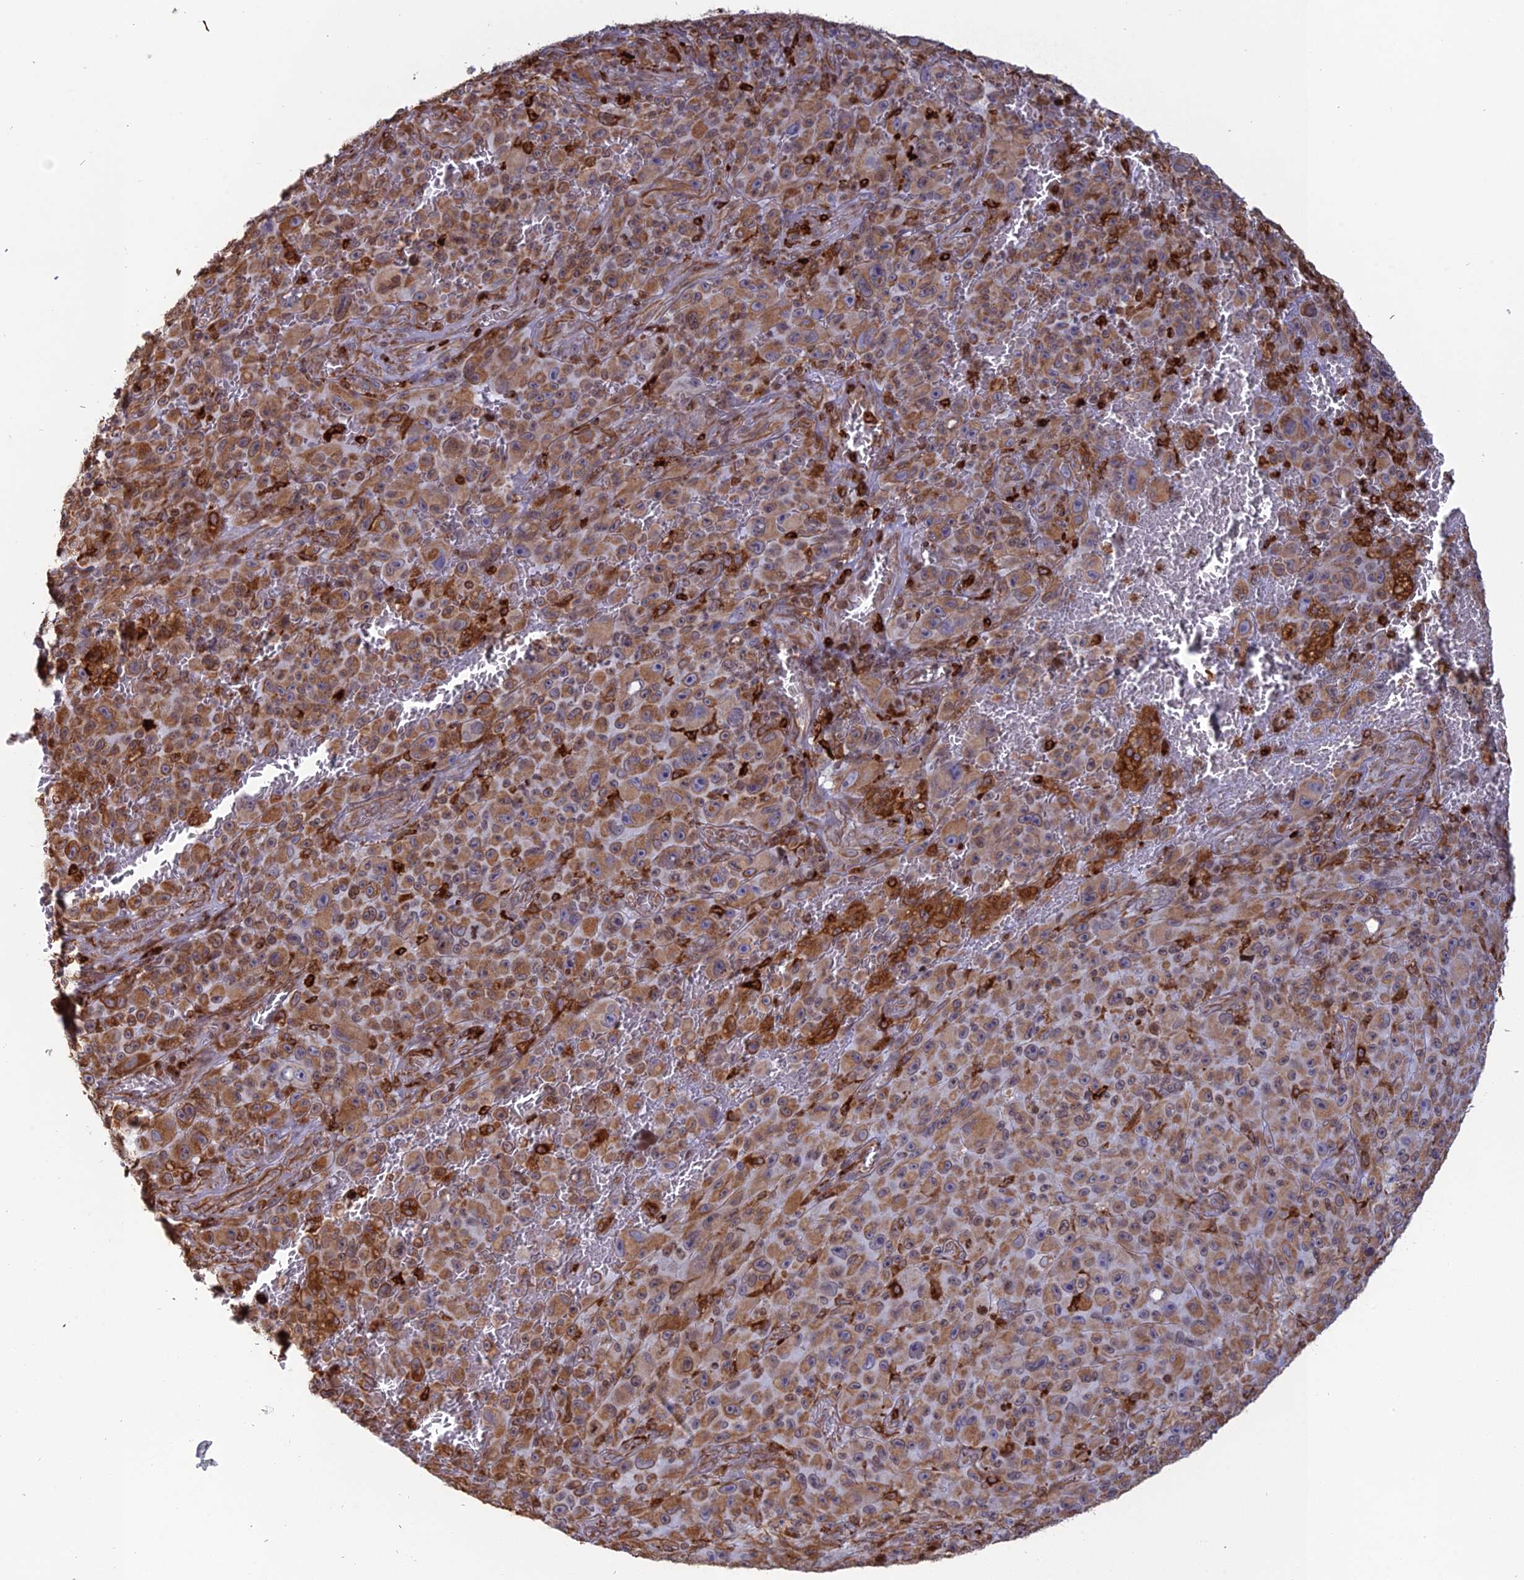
{"staining": {"intensity": "moderate", "quantity": ">75%", "location": "cytoplasmic/membranous"}, "tissue": "melanoma", "cell_type": "Tumor cells", "image_type": "cancer", "snomed": [{"axis": "morphology", "description": "Malignant melanoma, NOS"}, {"axis": "topography", "description": "Skin"}], "caption": "Human malignant melanoma stained with a protein marker shows moderate staining in tumor cells.", "gene": "APOBR", "patient": {"sex": "female", "age": 82}}